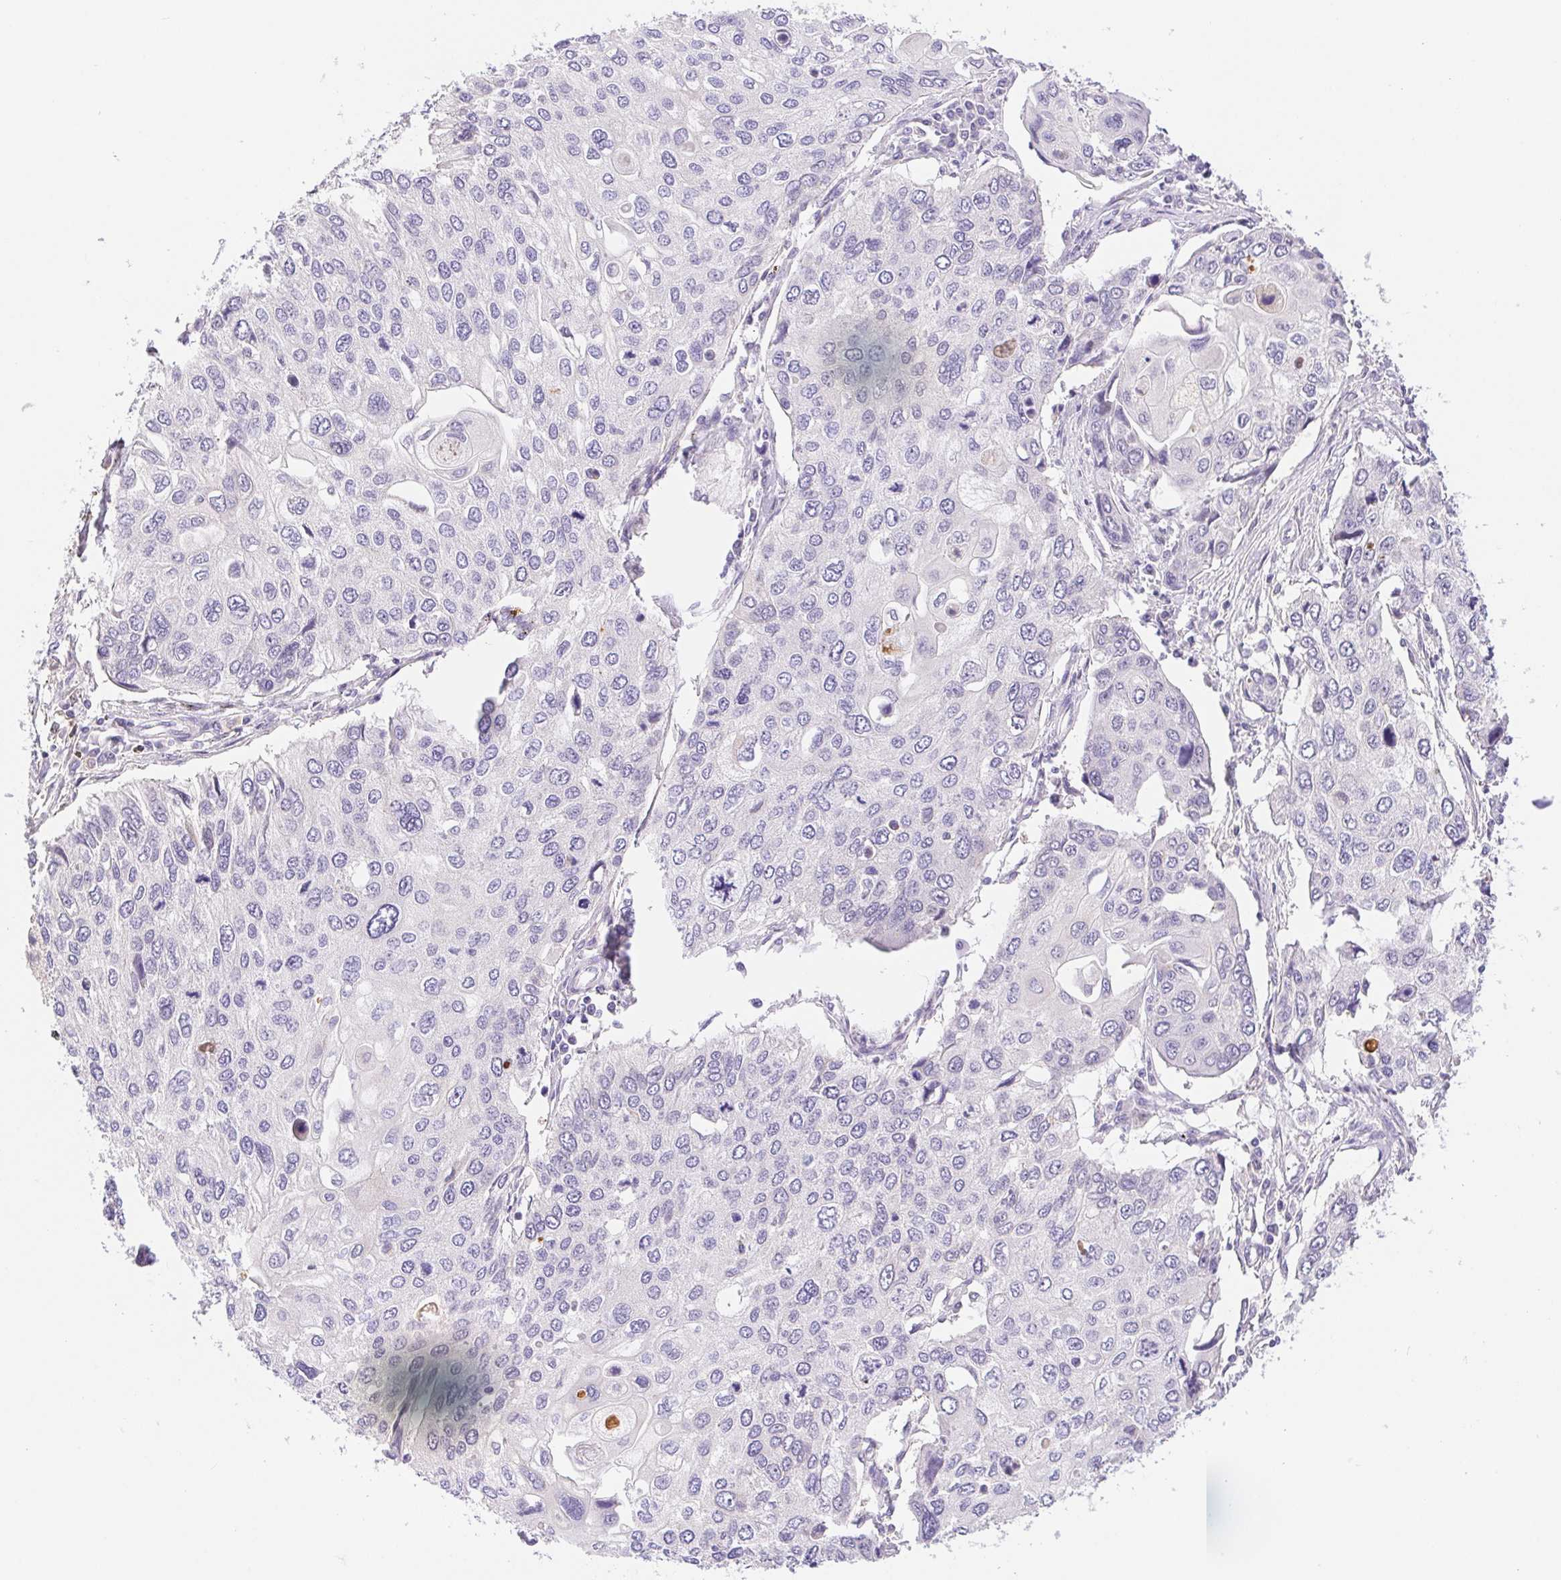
{"staining": {"intensity": "negative", "quantity": "none", "location": "none"}, "tissue": "lung cancer", "cell_type": "Tumor cells", "image_type": "cancer", "snomed": [{"axis": "morphology", "description": "Squamous cell carcinoma, NOS"}, {"axis": "morphology", "description": "Squamous cell carcinoma, metastatic, NOS"}, {"axis": "topography", "description": "Lung"}], "caption": "This histopathology image is of lung cancer stained with immunohistochemistry to label a protein in brown with the nuclei are counter-stained blue. There is no staining in tumor cells.", "gene": "DYNC2LI1", "patient": {"sex": "male", "age": 63}}